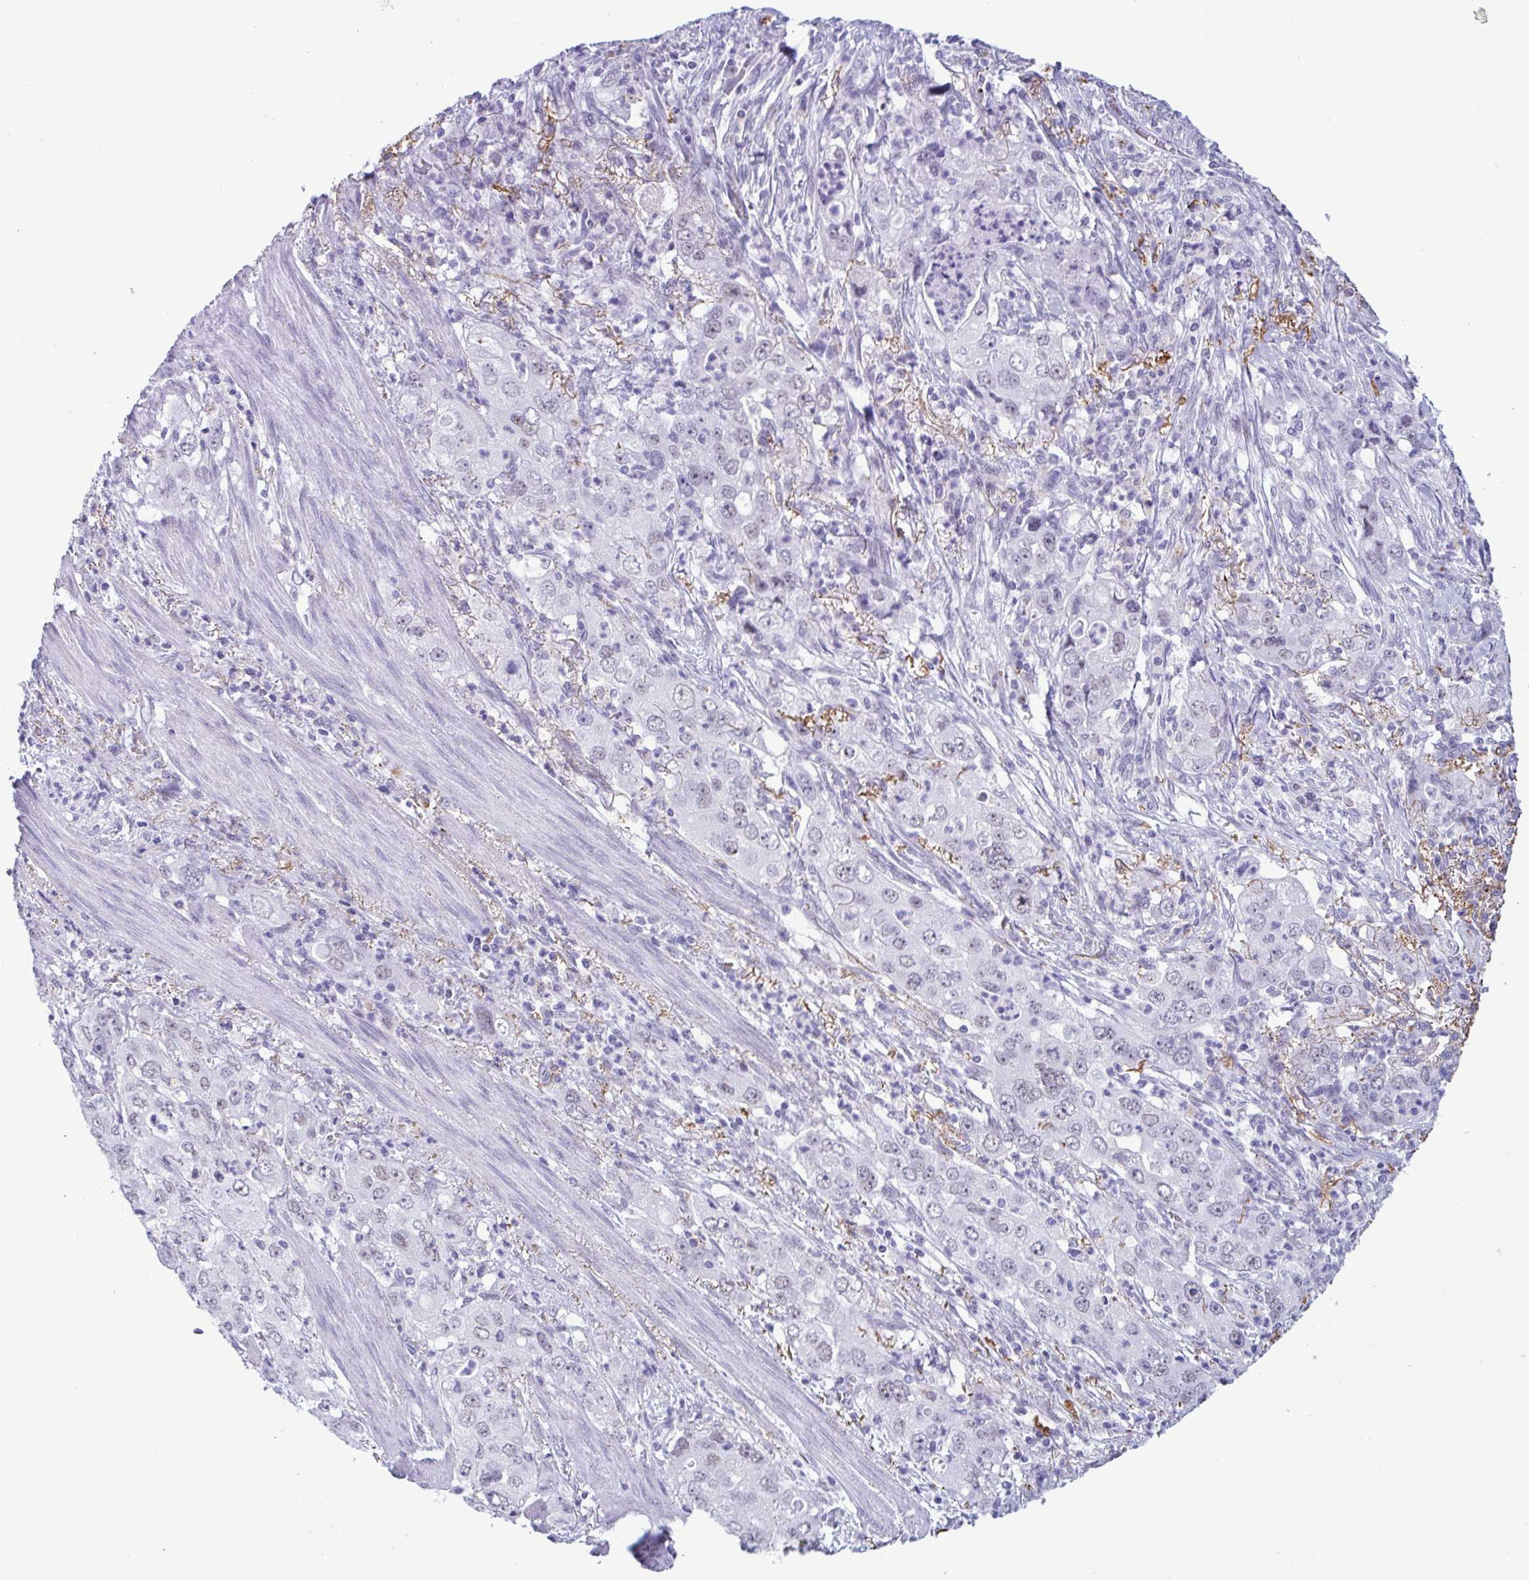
{"staining": {"intensity": "negative", "quantity": "none", "location": "none"}, "tissue": "stomach cancer", "cell_type": "Tumor cells", "image_type": "cancer", "snomed": [{"axis": "morphology", "description": "Adenocarcinoma, NOS"}, {"axis": "topography", "description": "Stomach, upper"}], "caption": "Immunohistochemistry photomicrograph of stomach cancer stained for a protein (brown), which reveals no staining in tumor cells.", "gene": "ELN", "patient": {"sex": "male", "age": 75}}